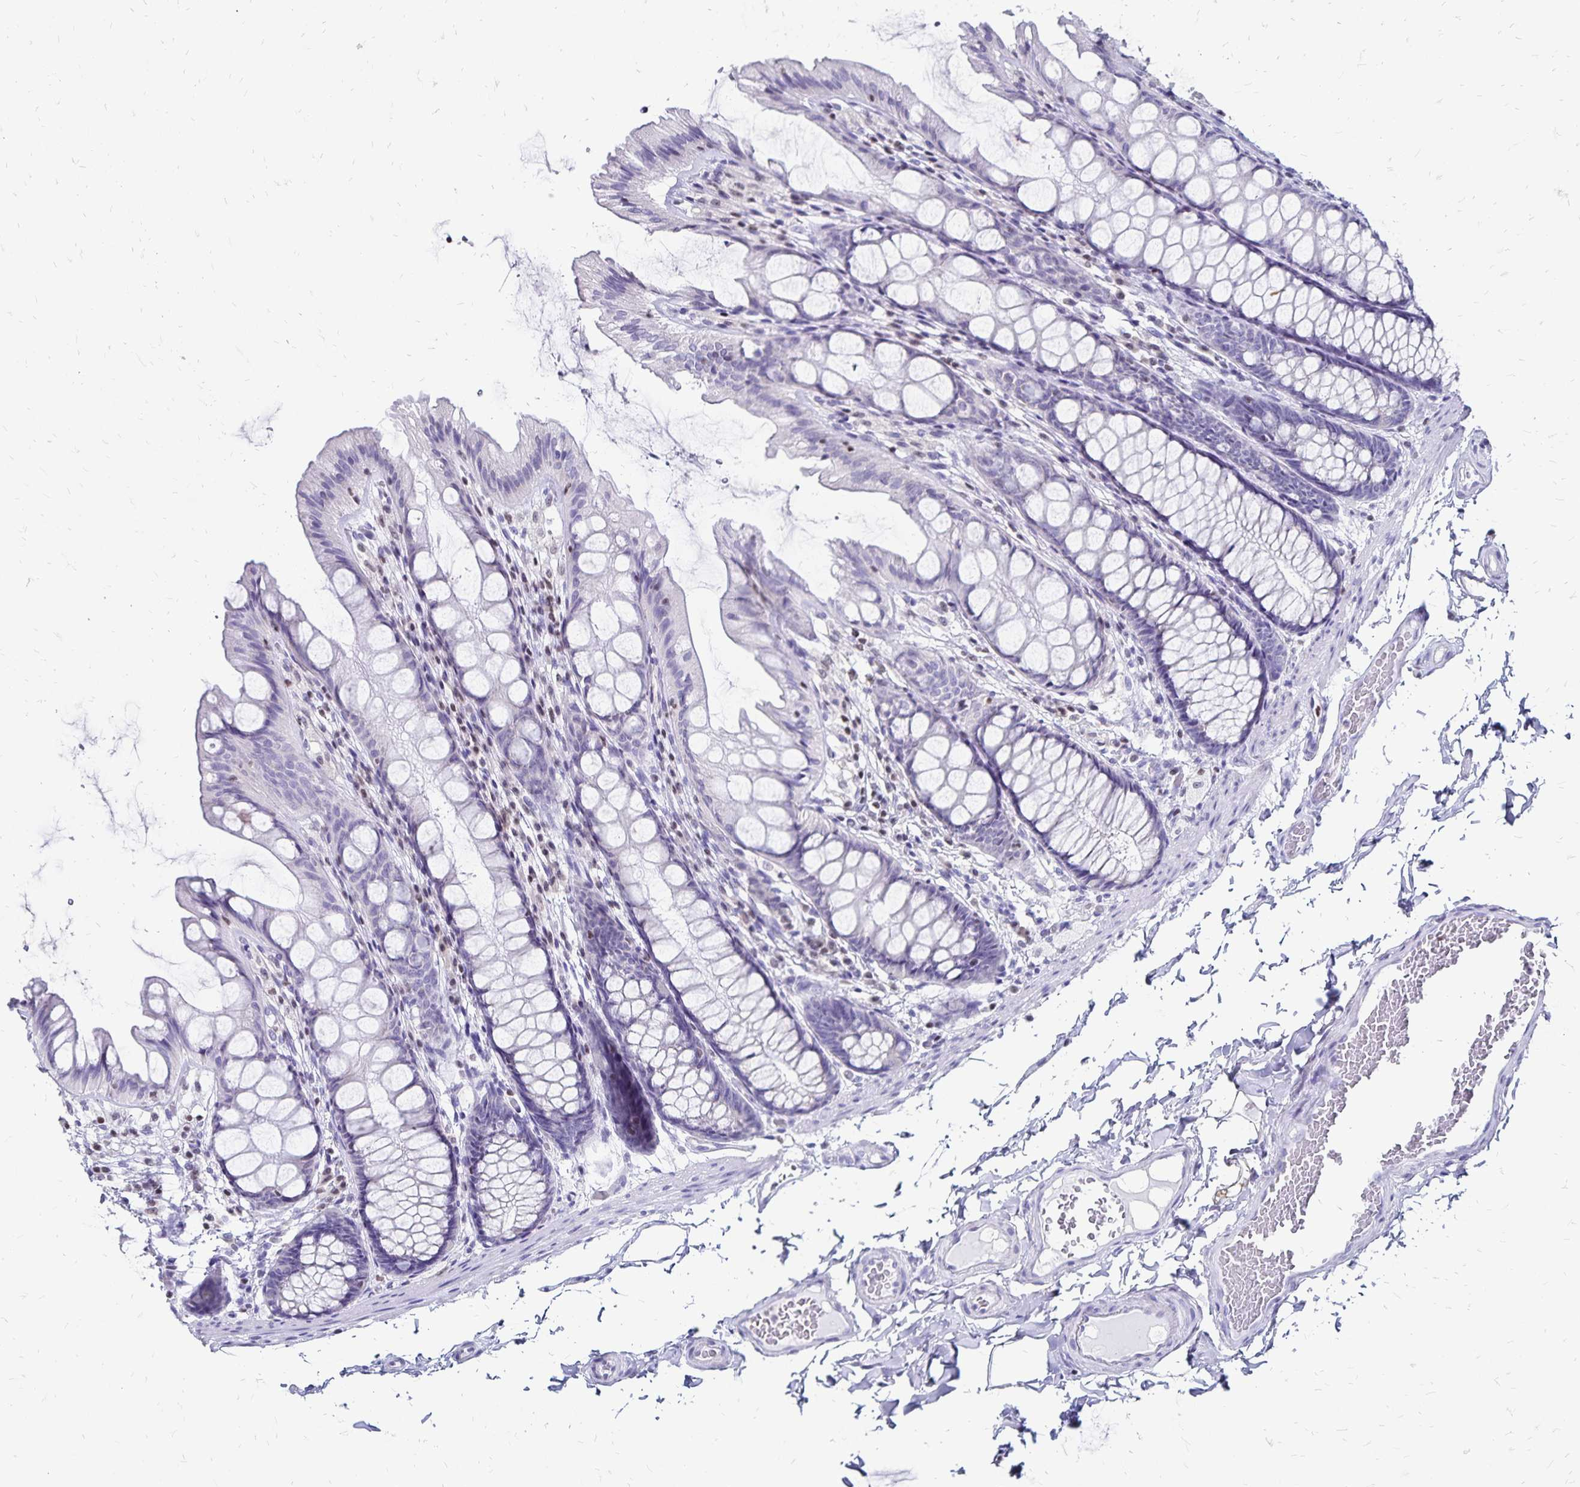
{"staining": {"intensity": "negative", "quantity": "none", "location": "none"}, "tissue": "colon", "cell_type": "Endothelial cells", "image_type": "normal", "snomed": [{"axis": "morphology", "description": "Normal tissue, NOS"}, {"axis": "topography", "description": "Colon"}], "caption": "There is no significant expression in endothelial cells of colon. (Stains: DAB IHC with hematoxylin counter stain, Microscopy: brightfield microscopy at high magnification).", "gene": "IKZF1", "patient": {"sex": "male", "age": 47}}